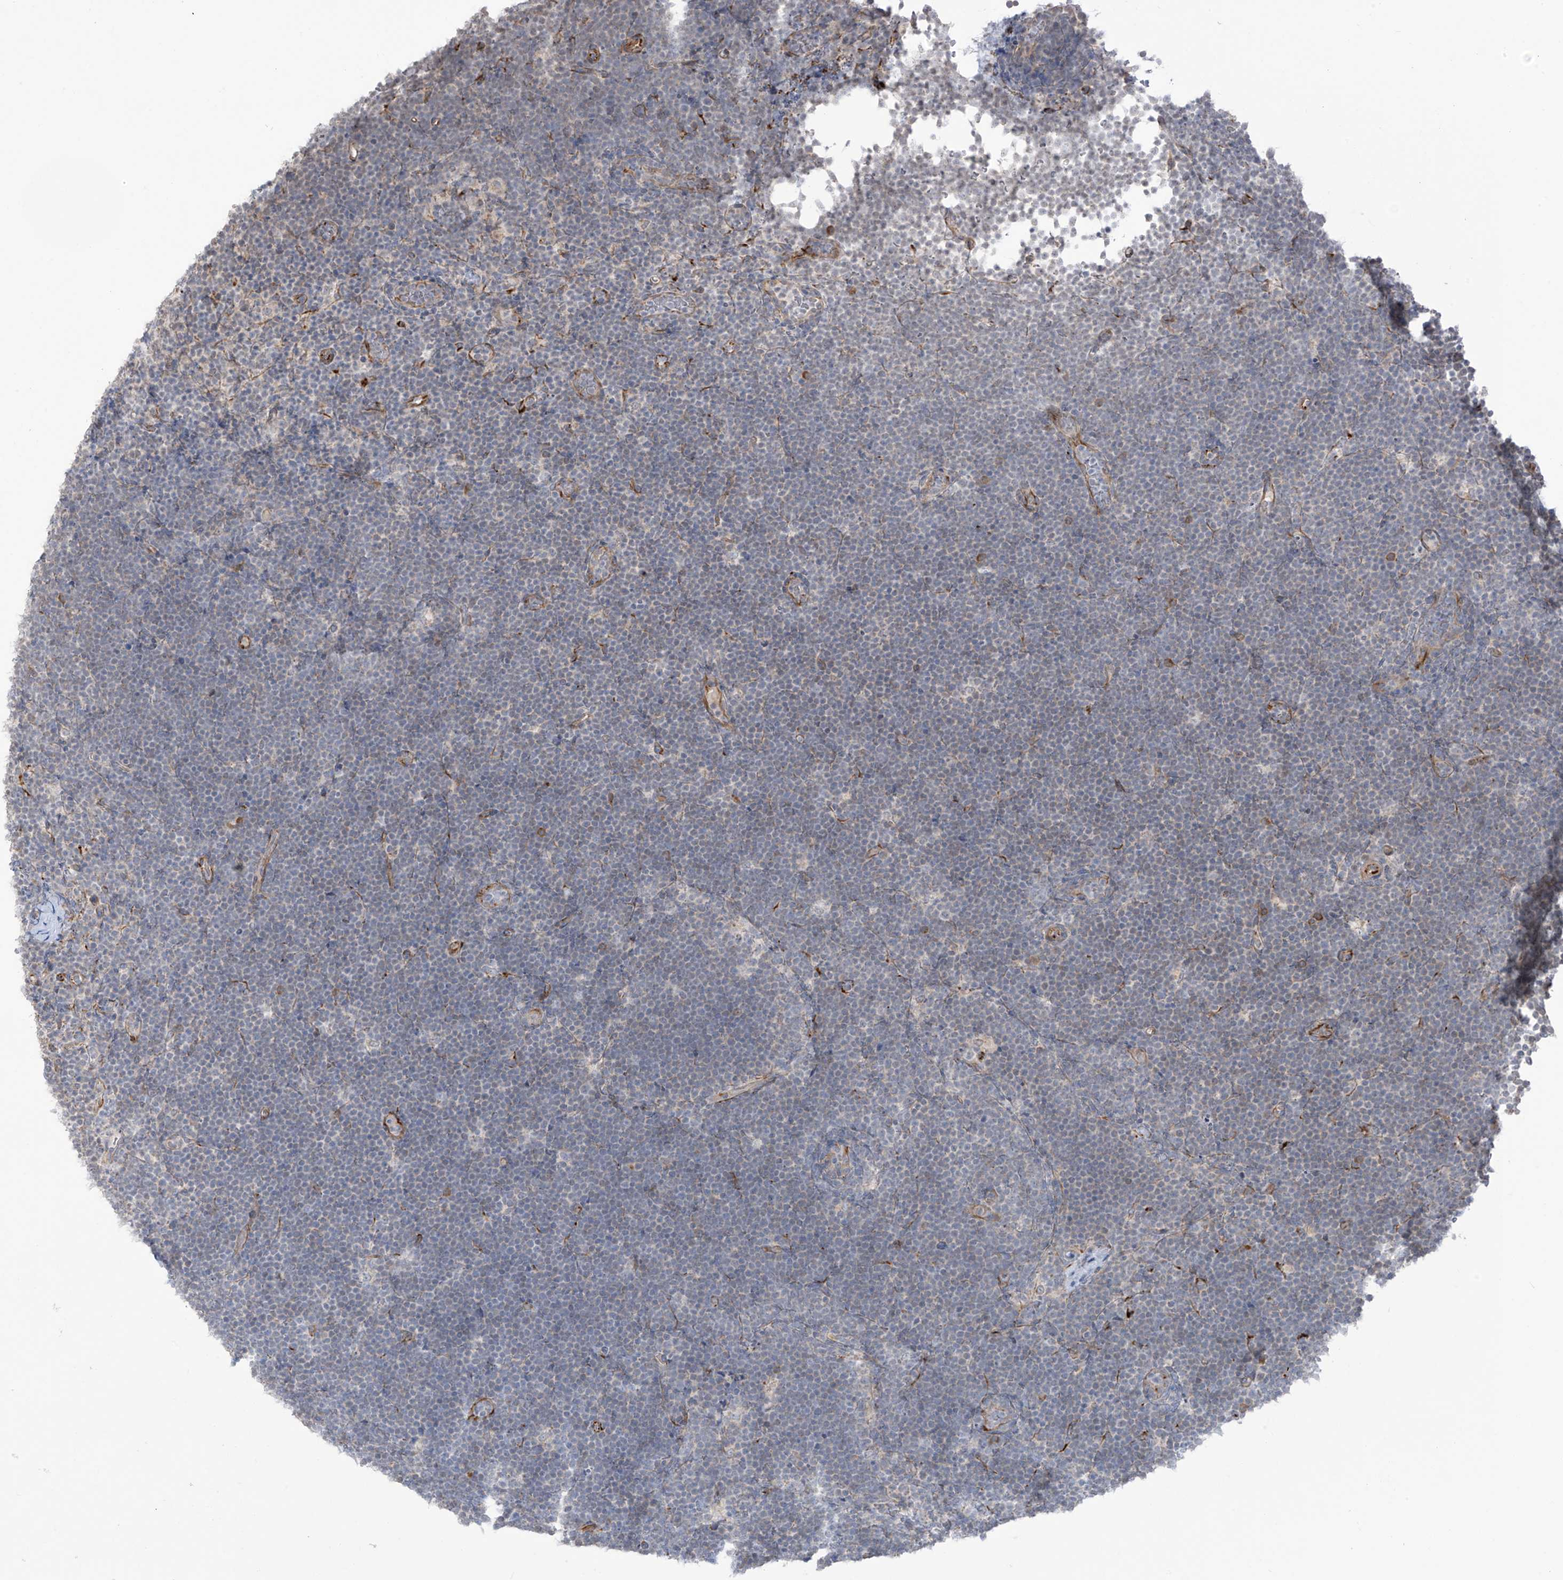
{"staining": {"intensity": "negative", "quantity": "none", "location": "none"}, "tissue": "lymphoma", "cell_type": "Tumor cells", "image_type": "cancer", "snomed": [{"axis": "morphology", "description": "Malignant lymphoma, non-Hodgkin's type, High grade"}, {"axis": "topography", "description": "Lymph node"}], "caption": "IHC image of neoplastic tissue: high-grade malignant lymphoma, non-Hodgkin's type stained with DAB (3,3'-diaminobenzidine) shows no significant protein expression in tumor cells. Nuclei are stained in blue.", "gene": "HS6ST2", "patient": {"sex": "male", "age": 13}}